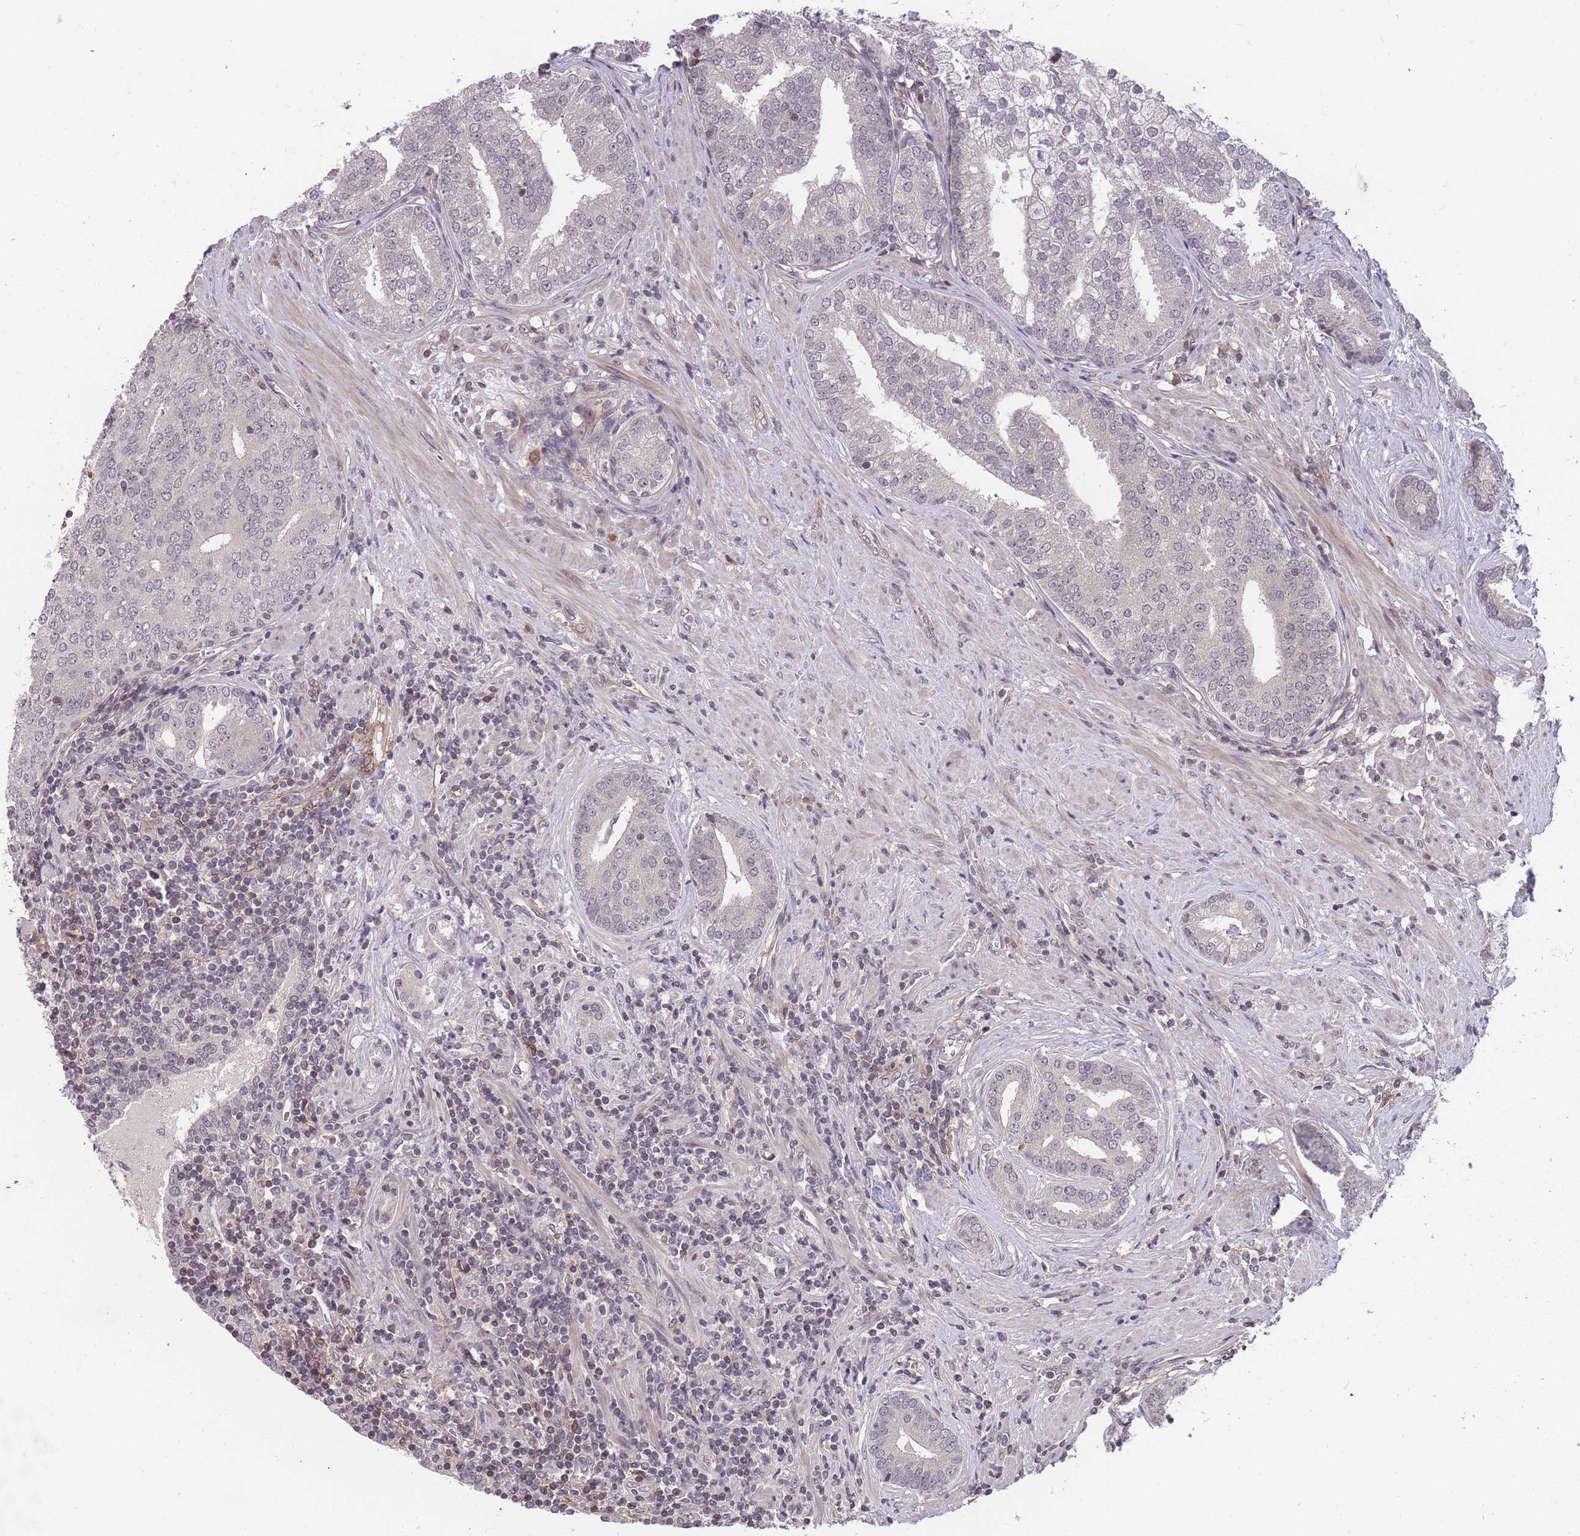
{"staining": {"intensity": "negative", "quantity": "none", "location": "none"}, "tissue": "prostate cancer", "cell_type": "Tumor cells", "image_type": "cancer", "snomed": [{"axis": "morphology", "description": "Adenocarcinoma, High grade"}, {"axis": "topography", "description": "Prostate"}], "caption": "Image shows no significant protein staining in tumor cells of prostate high-grade adenocarcinoma.", "gene": "GGT5", "patient": {"sex": "male", "age": 55}}